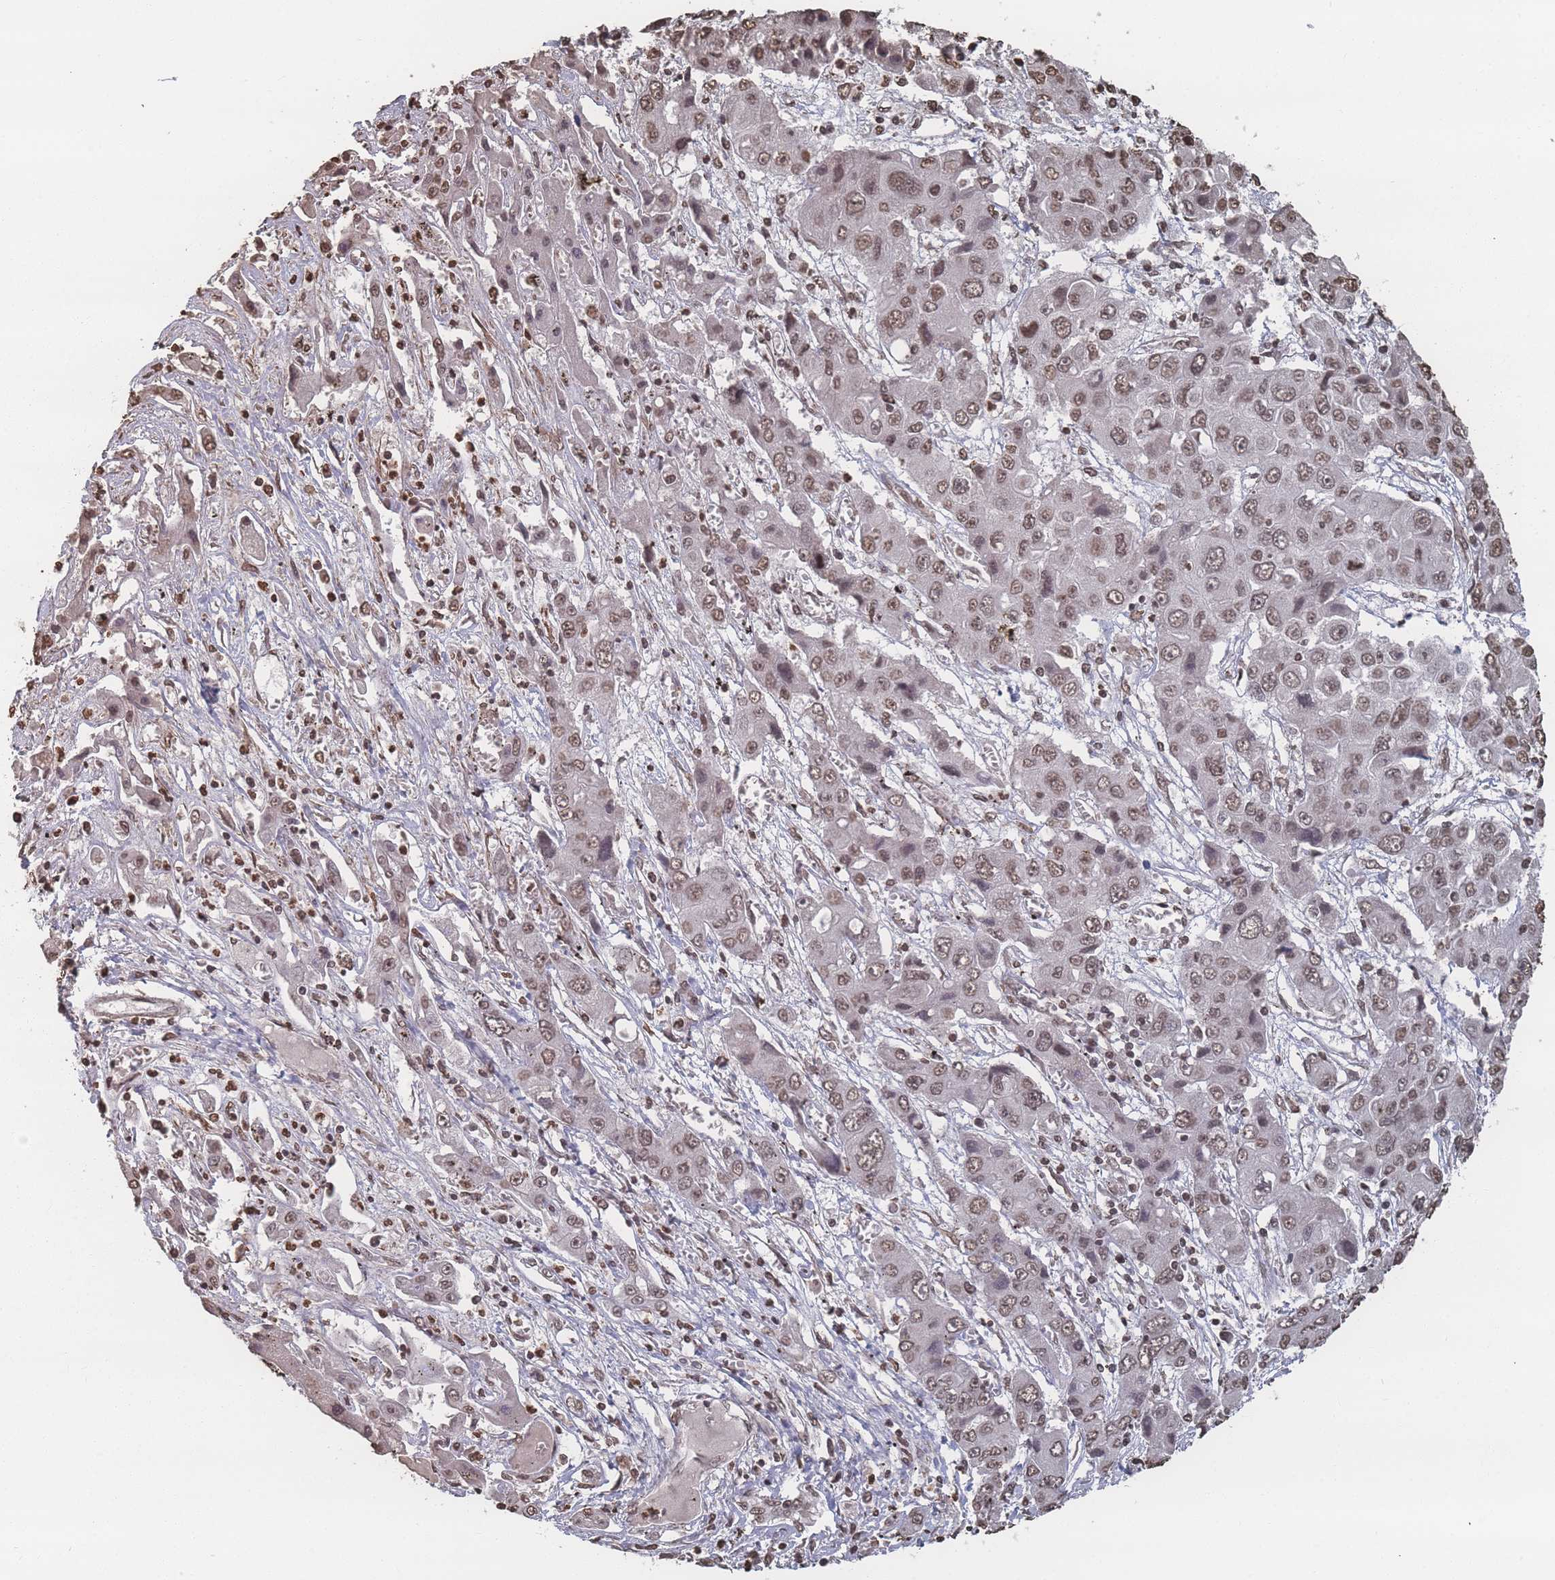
{"staining": {"intensity": "weak", "quantity": ">75%", "location": "nuclear"}, "tissue": "liver cancer", "cell_type": "Tumor cells", "image_type": "cancer", "snomed": [{"axis": "morphology", "description": "Cholangiocarcinoma"}, {"axis": "topography", "description": "Liver"}], "caption": "Weak nuclear staining is identified in approximately >75% of tumor cells in cholangiocarcinoma (liver).", "gene": "PLEKHG5", "patient": {"sex": "male", "age": 67}}